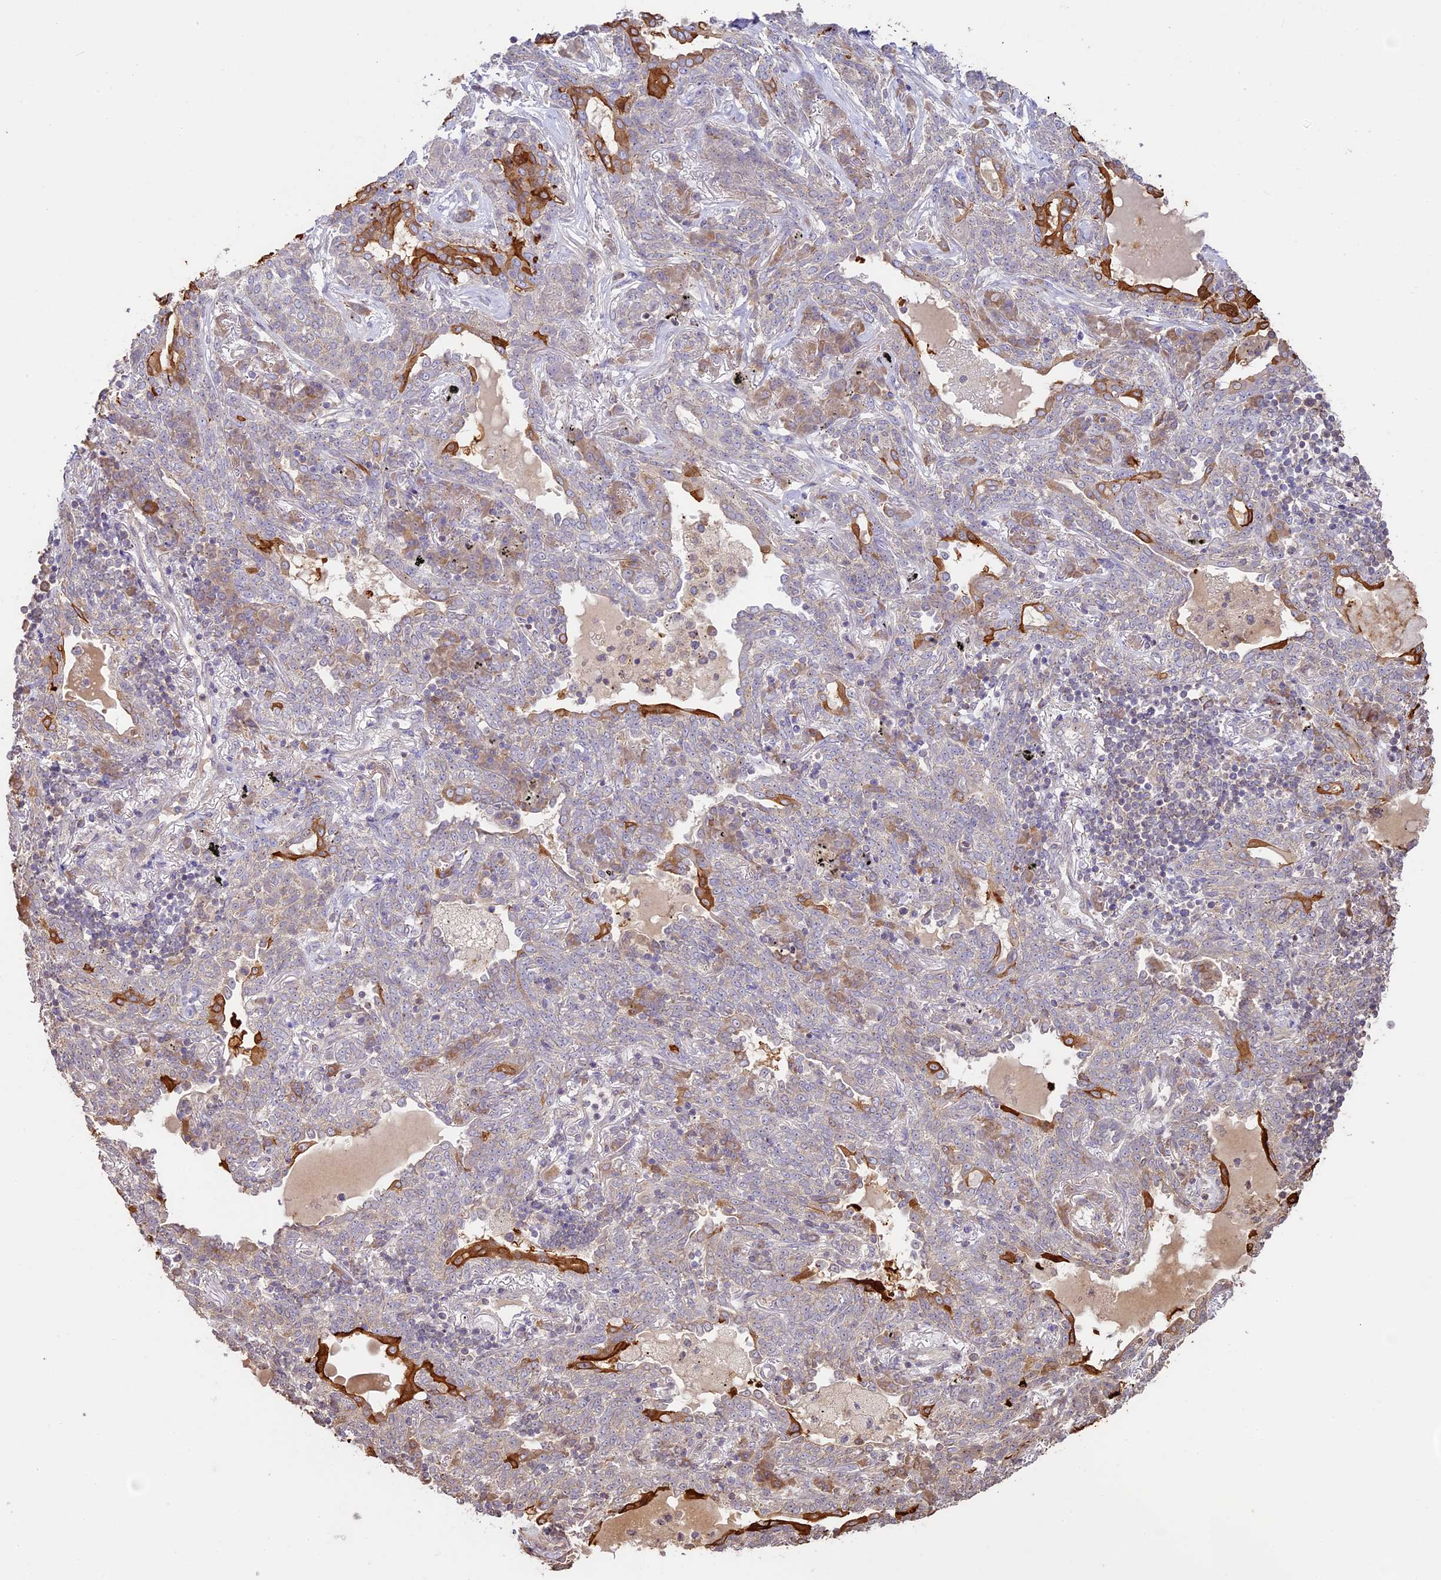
{"staining": {"intensity": "strong", "quantity": "<25%", "location": "cytoplasmic/membranous"}, "tissue": "lung cancer", "cell_type": "Tumor cells", "image_type": "cancer", "snomed": [{"axis": "morphology", "description": "Squamous cell carcinoma, NOS"}, {"axis": "topography", "description": "Lung"}], "caption": "IHC of human lung cancer displays medium levels of strong cytoplasmic/membranous staining in about <25% of tumor cells.", "gene": "BCAS4", "patient": {"sex": "female", "age": 70}}